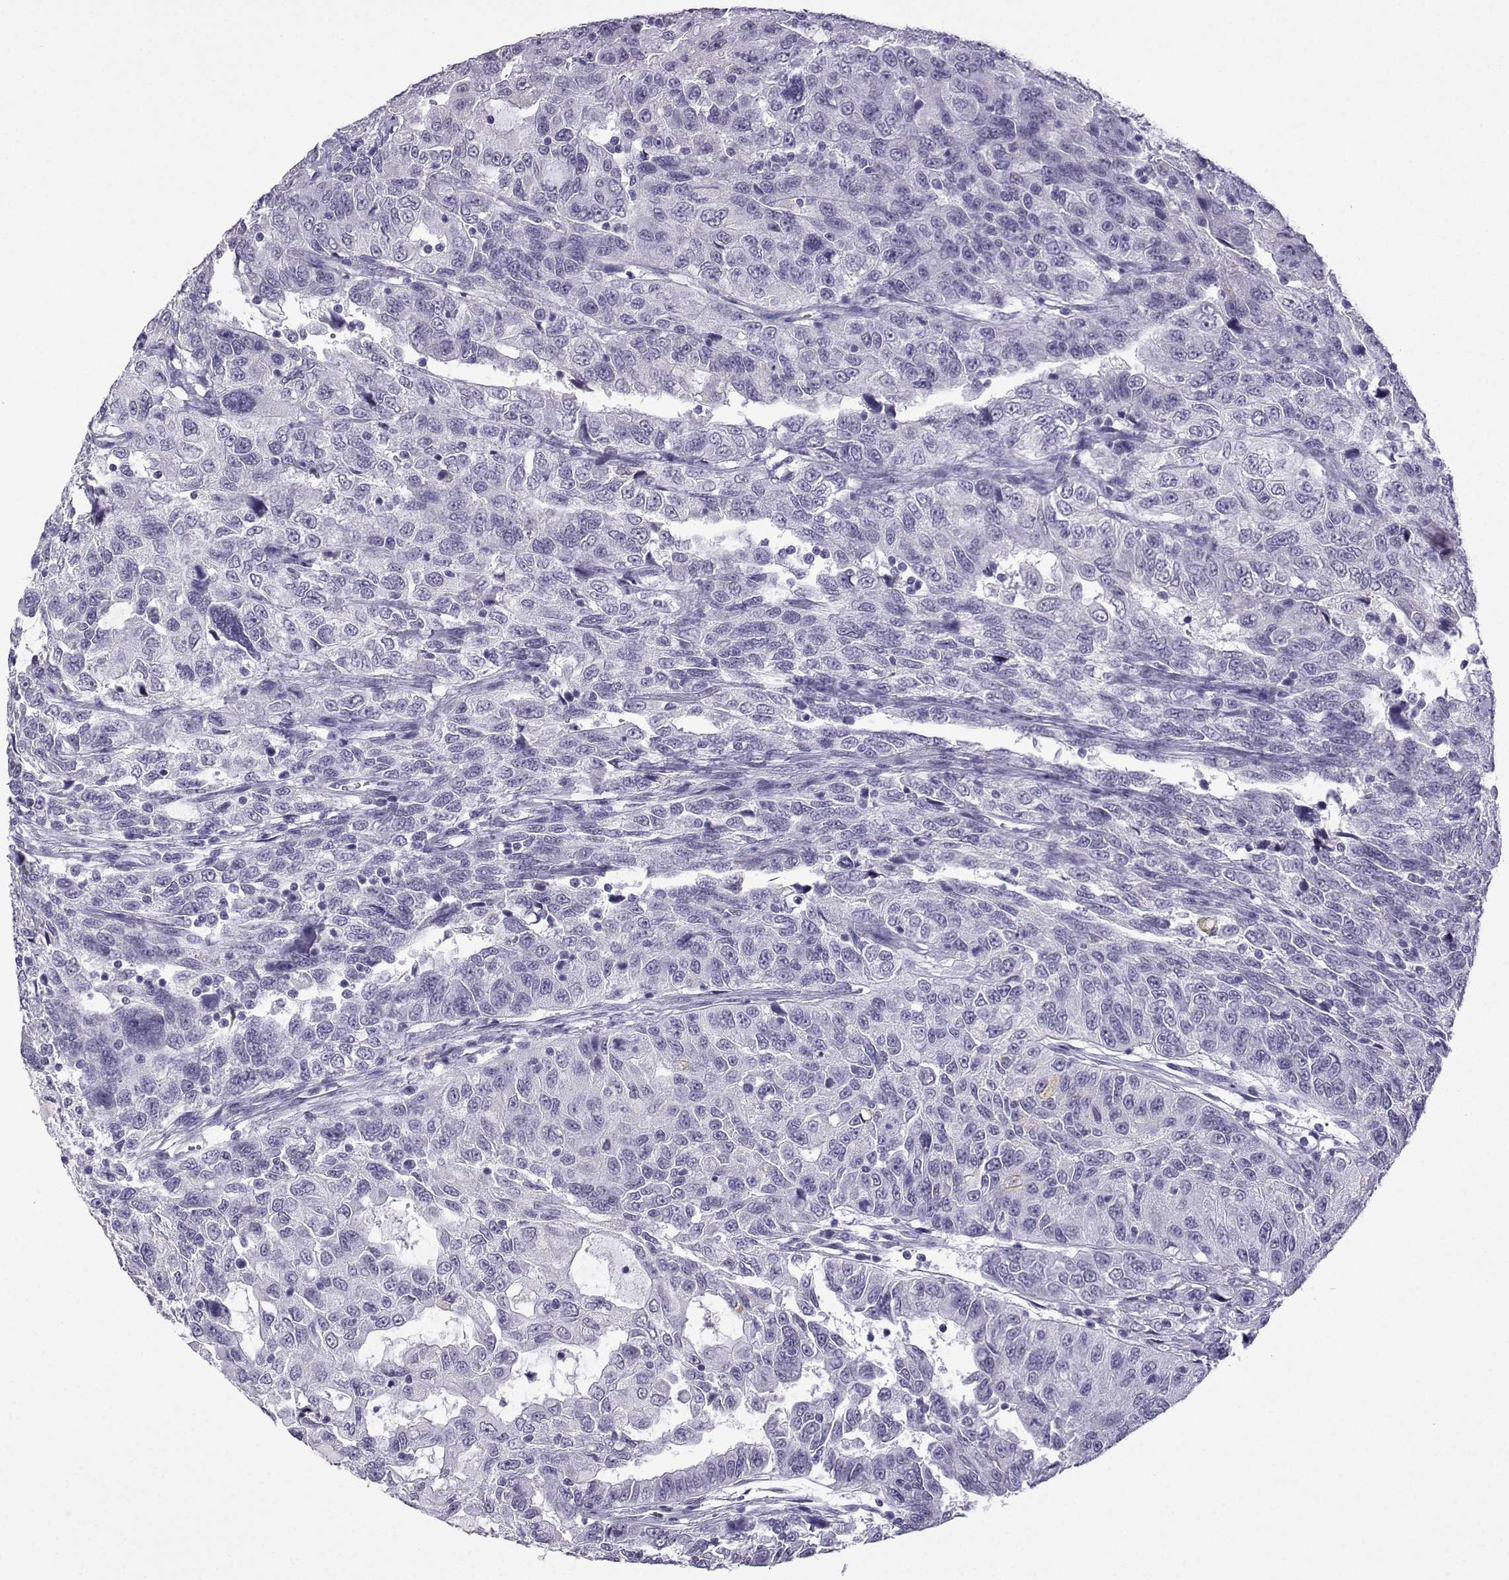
{"staining": {"intensity": "negative", "quantity": "none", "location": "none"}, "tissue": "urothelial cancer", "cell_type": "Tumor cells", "image_type": "cancer", "snomed": [{"axis": "morphology", "description": "Urothelial carcinoma, NOS"}, {"axis": "morphology", "description": "Urothelial carcinoma, High grade"}, {"axis": "topography", "description": "Urinary bladder"}], "caption": "IHC histopathology image of neoplastic tissue: urothelial cancer stained with DAB (3,3'-diaminobenzidine) shows no significant protein staining in tumor cells.", "gene": "MRGBP", "patient": {"sex": "female", "age": 73}}